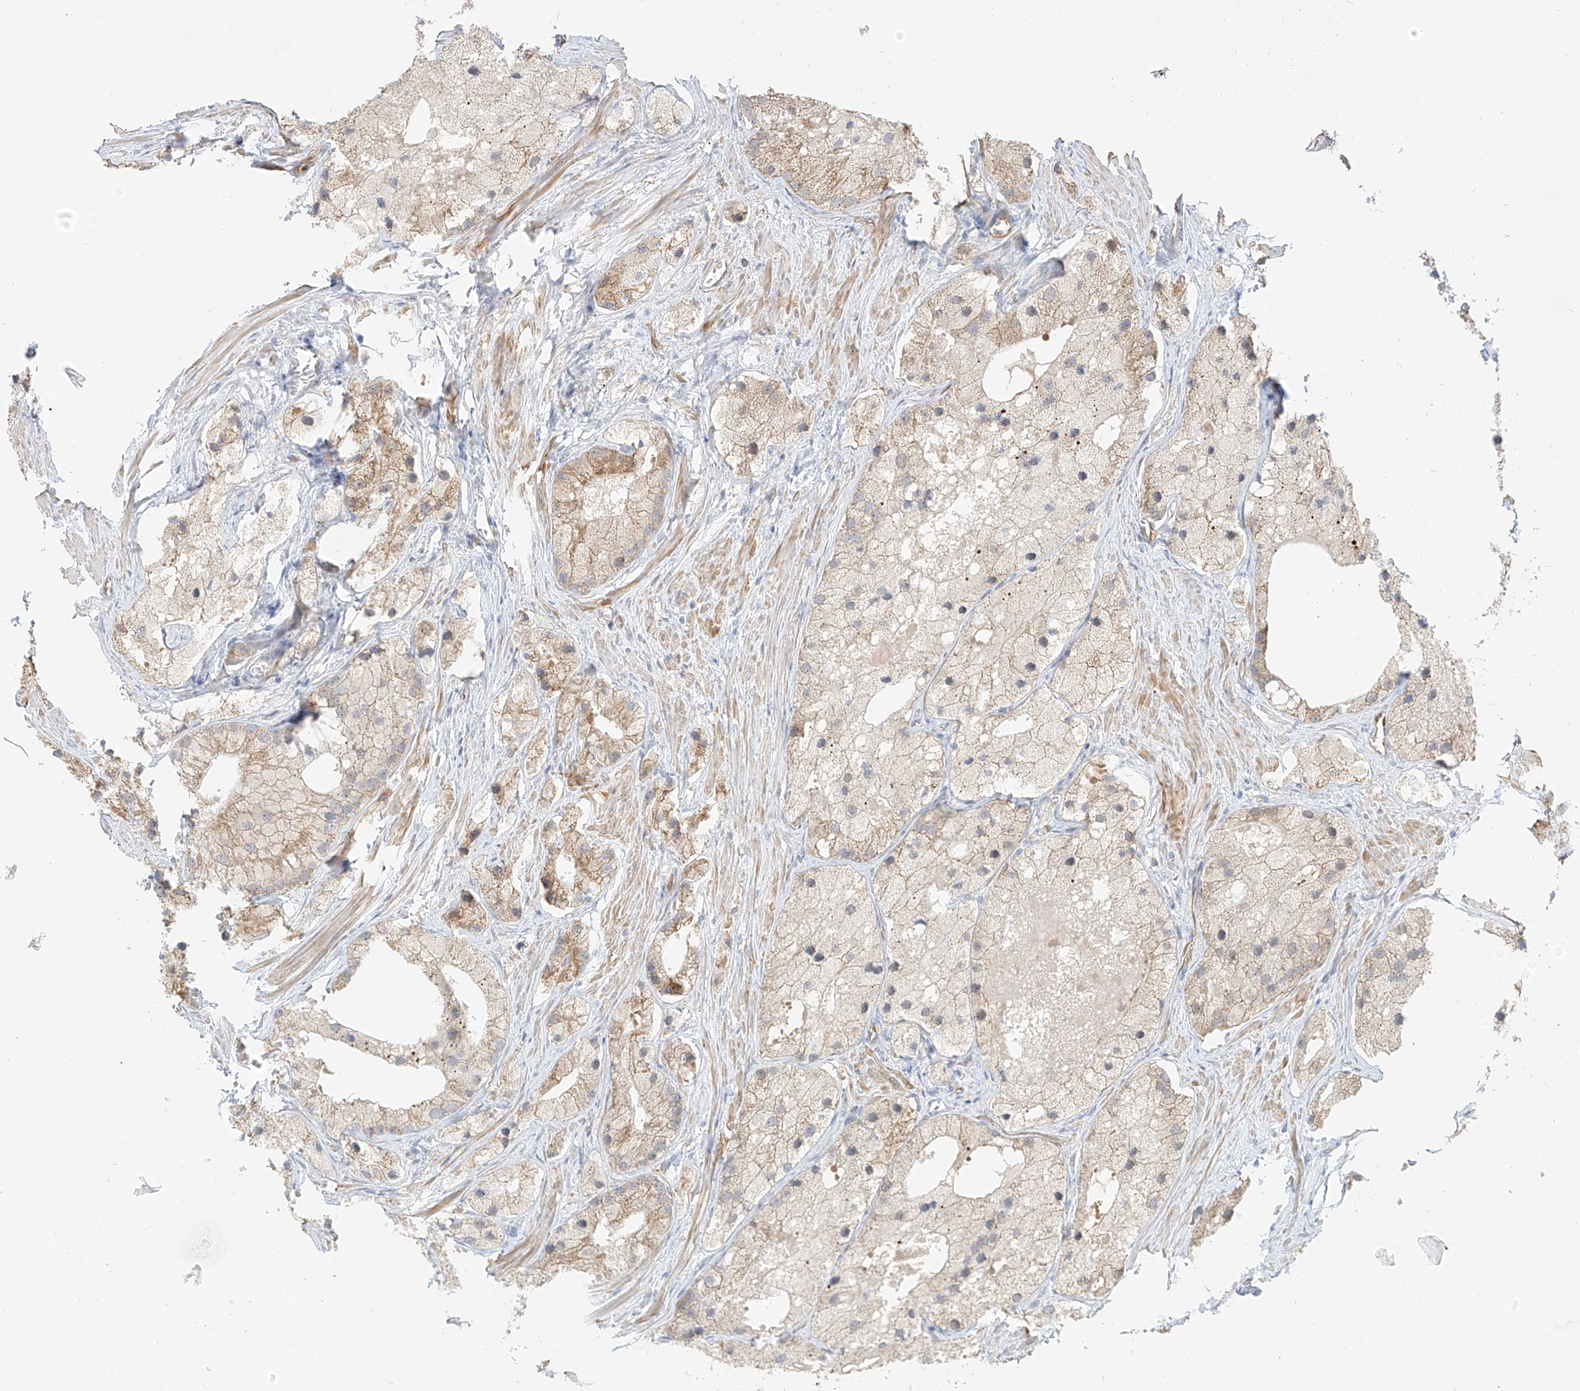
{"staining": {"intensity": "weak", "quantity": "25%-75%", "location": "cytoplasmic/membranous"}, "tissue": "prostate cancer", "cell_type": "Tumor cells", "image_type": "cancer", "snomed": [{"axis": "morphology", "description": "Adenocarcinoma, Low grade"}, {"axis": "topography", "description": "Prostate"}], "caption": "Protein expression analysis of human prostate cancer (low-grade adenocarcinoma) reveals weak cytoplasmic/membranous staining in approximately 25%-75% of tumor cells.", "gene": "PPA2", "patient": {"sex": "male", "age": 69}}